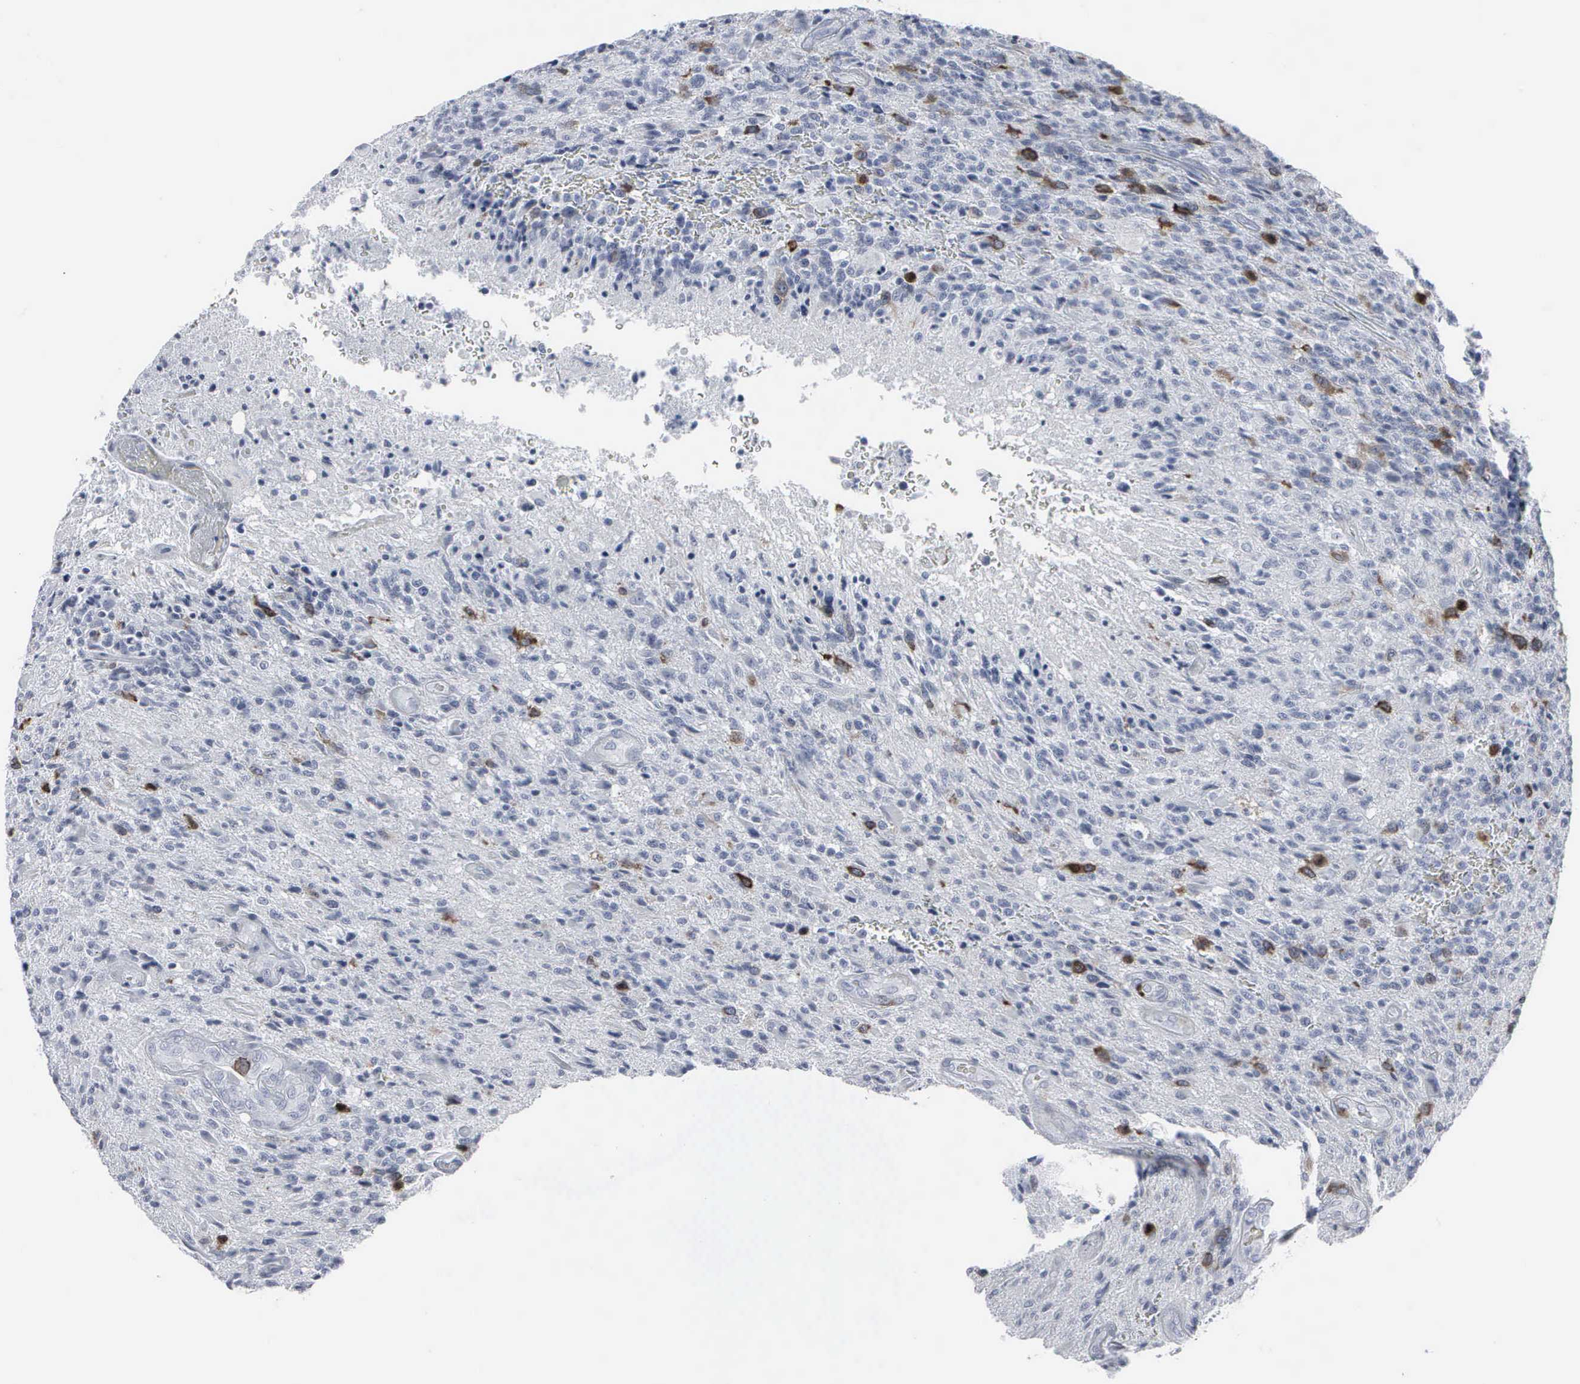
{"staining": {"intensity": "strong", "quantity": "<25%", "location": "cytoplasmic/membranous,nuclear"}, "tissue": "glioma", "cell_type": "Tumor cells", "image_type": "cancer", "snomed": [{"axis": "morphology", "description": "Glioma, malignant, High grade"}, {"axis": "topography", "description": "Brain"}], "caption": "Protein expression analysis of malignant glioma (high-grade) exhibits strong cytoplasmic/membranous and nuclear expression in about <25% of tumor cells.", "gene": "CCNB1", "patient": {"sex": "male", "age": 36}}